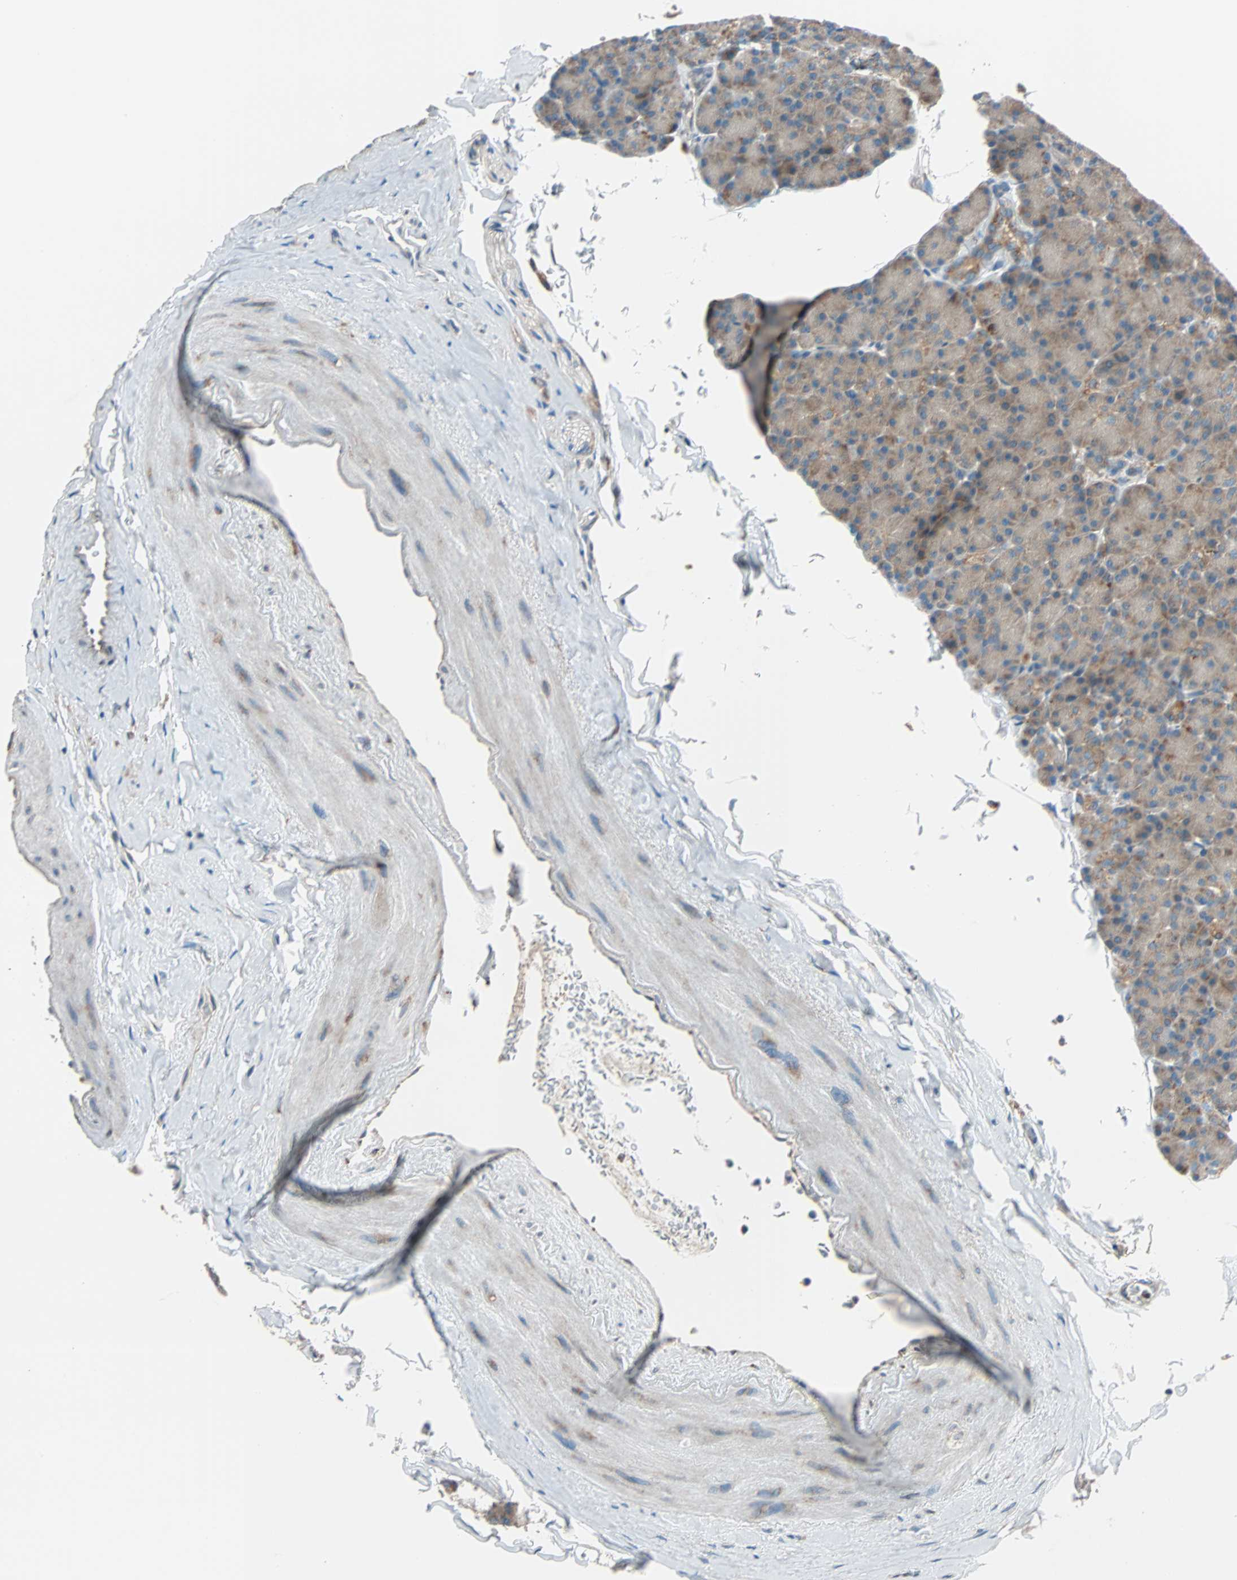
{"staining": {"intensity": "moderate", "quantity": ">75%", "location": "cytoplasmic/membranous"}, "tissue": "pancreas", "cell_type": "Exocrine glandular cells", "image_type": "normal", "snomed": [{"axis": "morphology", "description": "Normal tissue, NOS"}, {"axis": "topography", "description": "Pancreas"}], "caption": "The micrograph shows immunohistochemical staining of unremarkable pancreas. There is moderate cytoplasmic/membranous expression is seen in about >75% of exocrine glandular cells. (brown staining indicates protein expression, while blue staining denotes nuclei).", "gene": "PHYH", "patient": {"sex": "female", "age": 43}}